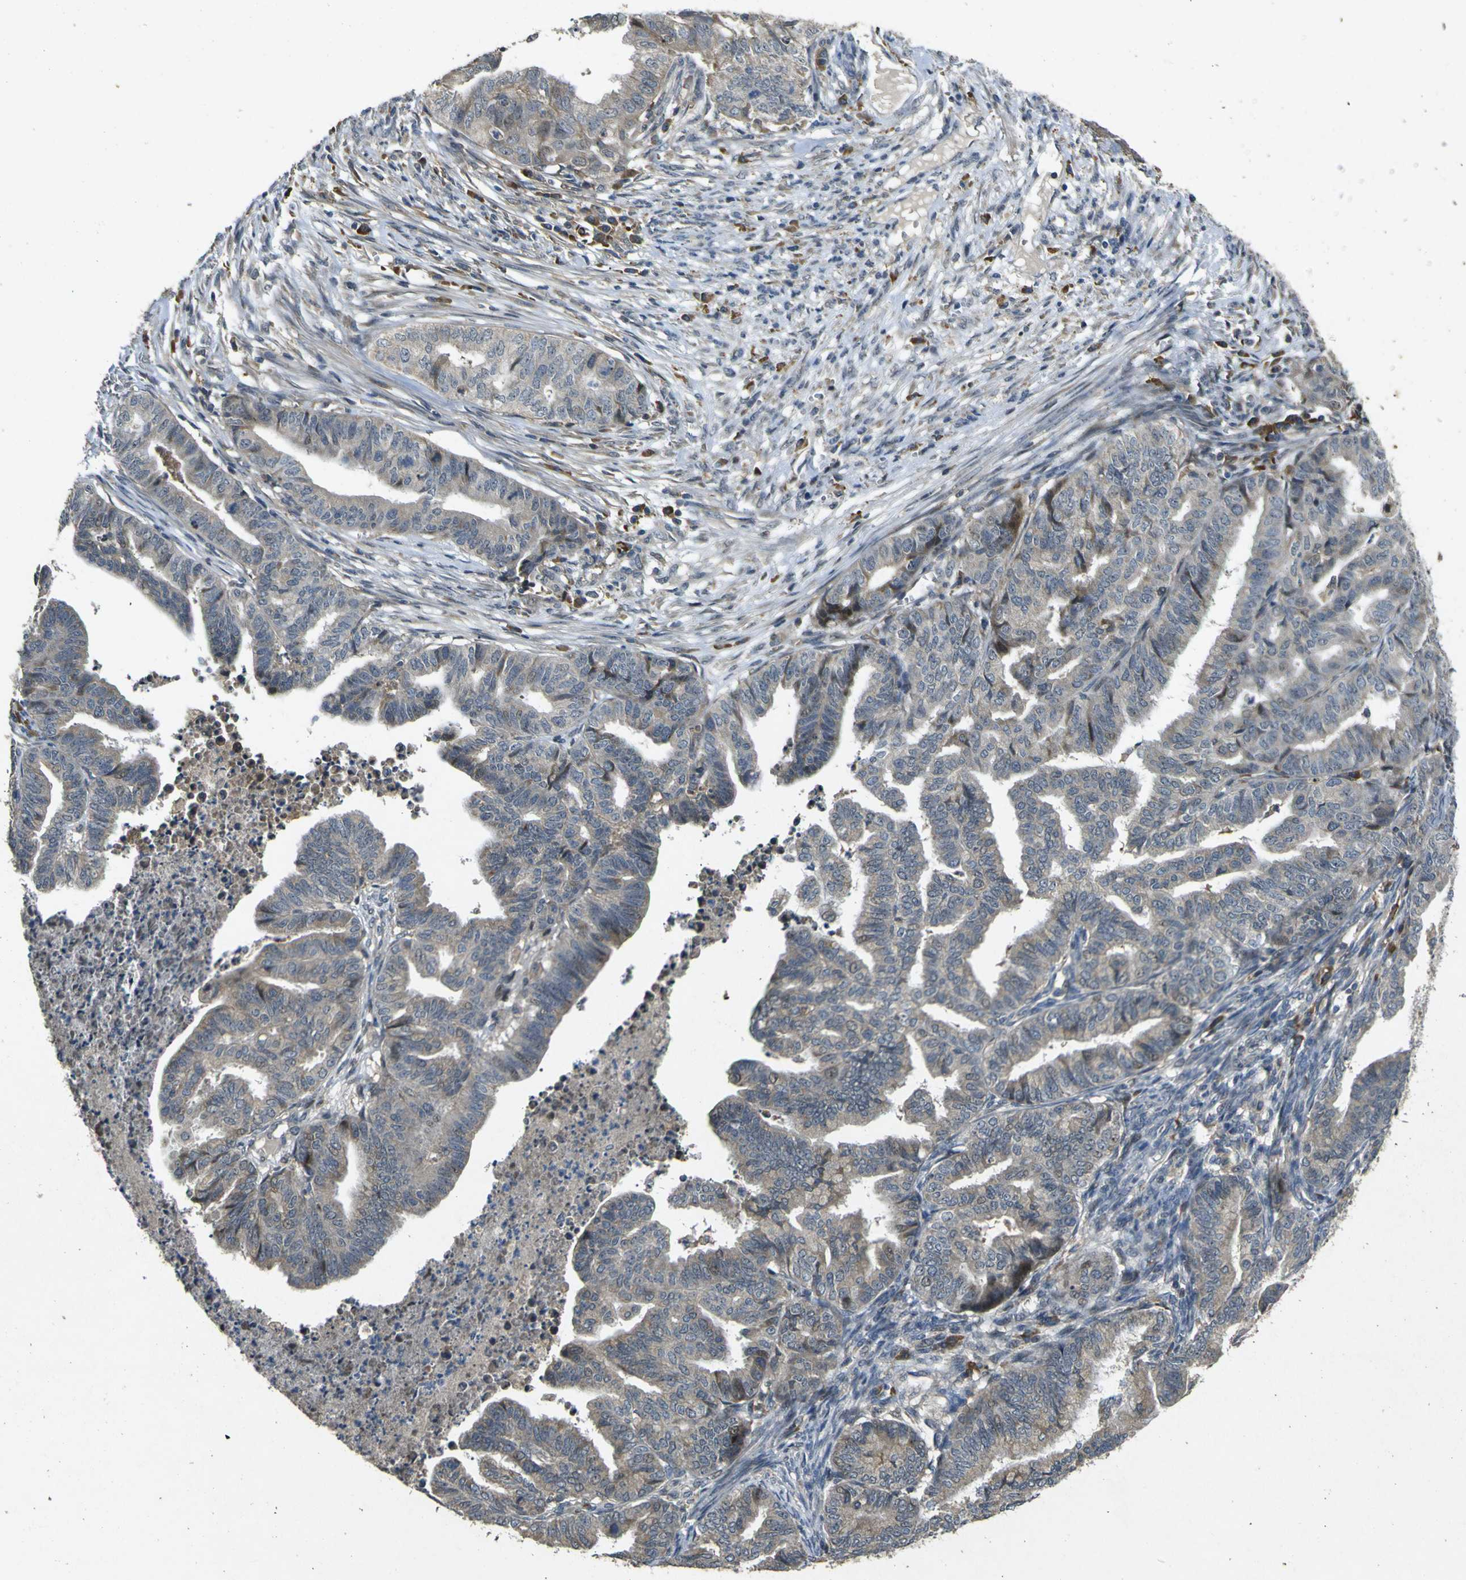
{"staining": {"intensity": "weak", "quantity": "25%-75%", "location": "cytoplasmic/membranous"}, "tissue": "endometrial cancer", "cell_type": "Tumor cells", "image_type": "cancer", "snomed": [{"axis": "morphology", "description": "Adenocarcinoma, NOS"}, {"axis": "topography", "description": "Endometrium"}], "caption": "A low amount of weak cytoplasmic/membranous expression is appreciated in about 25%-75% of tumor cells in adenocarcinoma (endometrial) tissue. The staining was performed using DAB (3,3'-diaminobenzidine) to visualize the protein expression in brown, while the nuclei were stained in blue with hematoxylin (Magnification: 20x).", "gene": "MAGI2", "patient": {"sex": "female", "age": 79}}